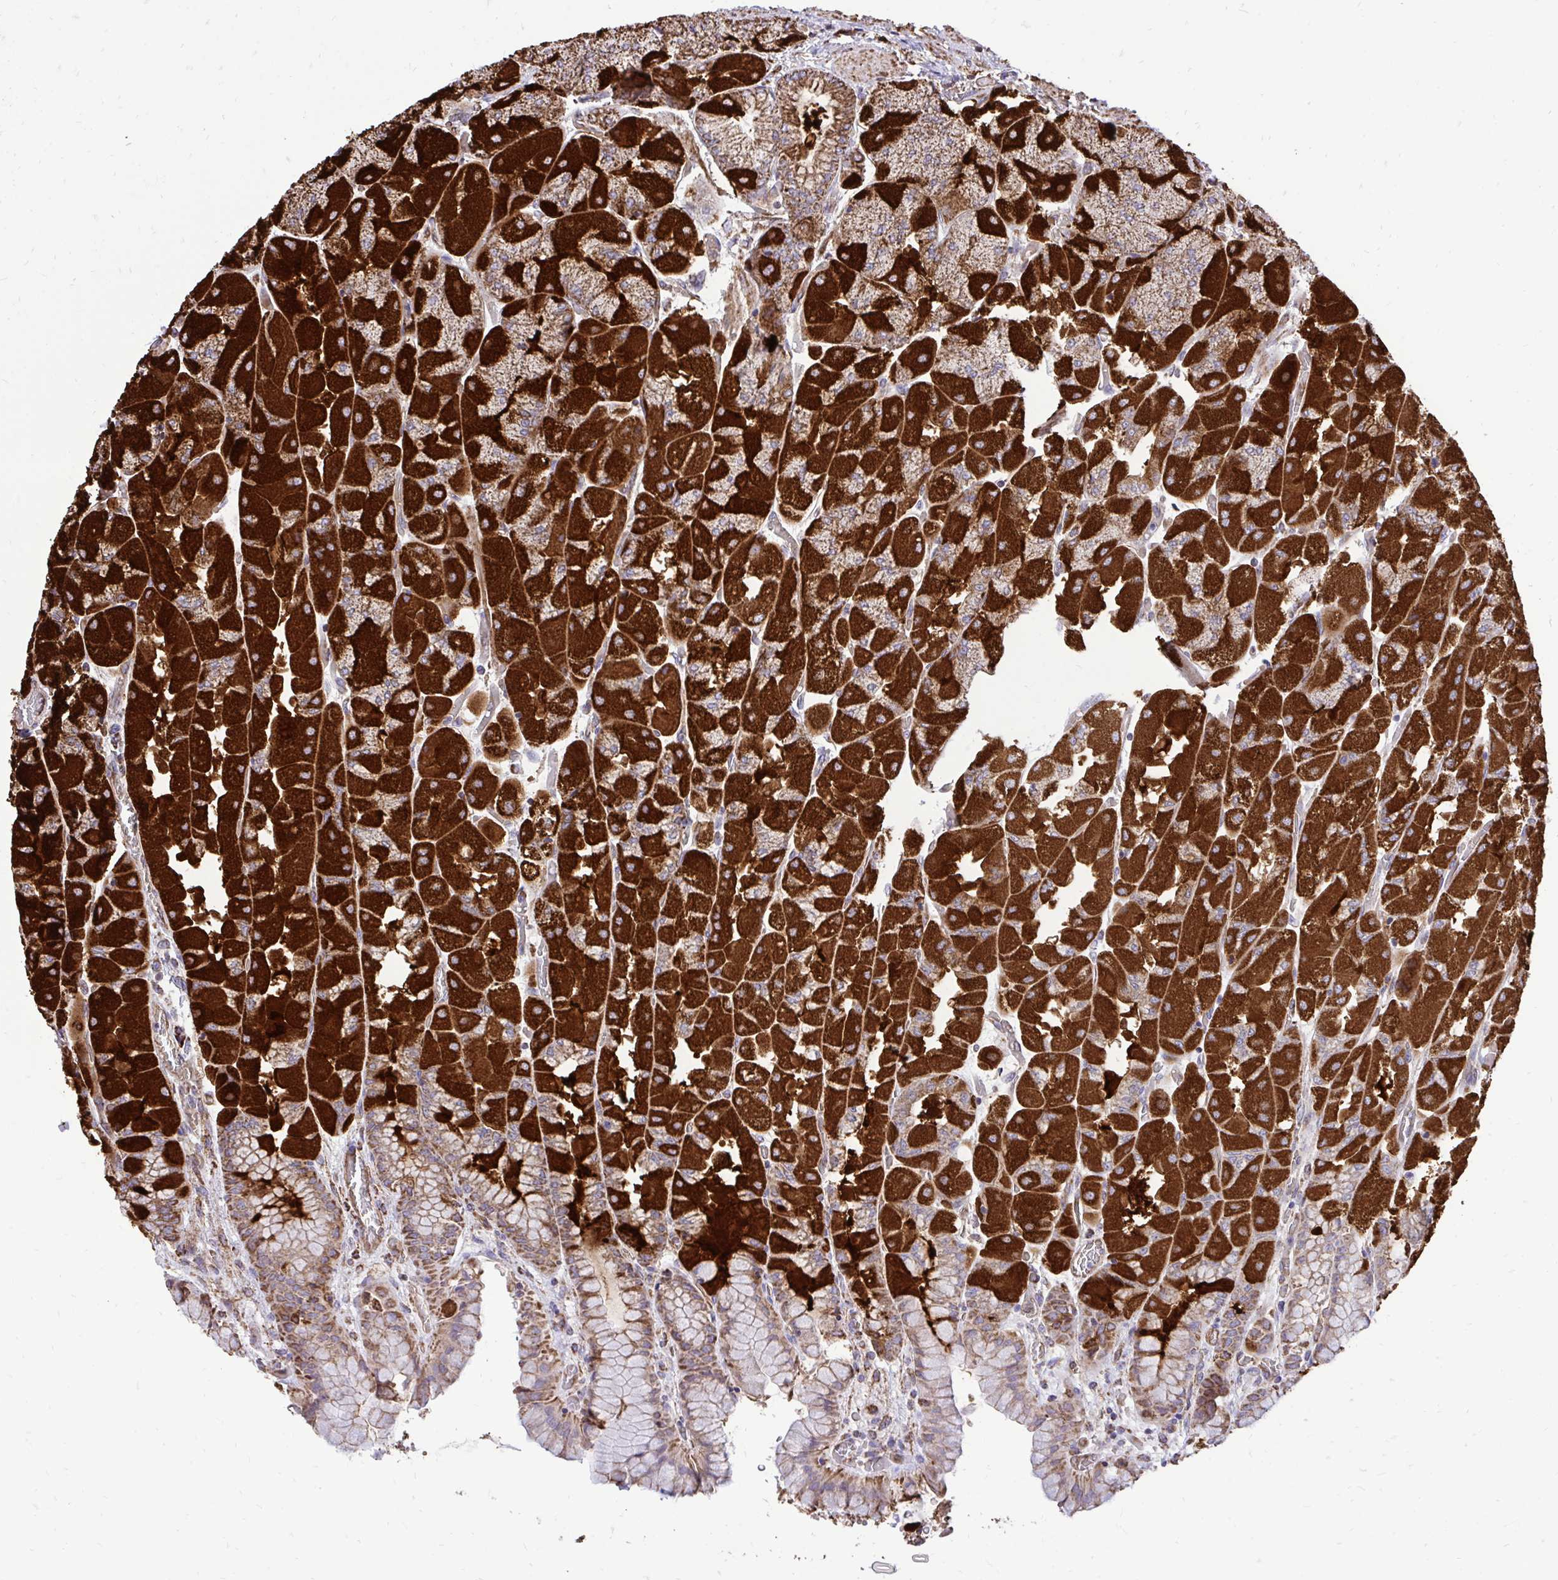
{"staining": {"intensity": "strong", "quantity": "25%-75%", "location": "cytoplasmic/membranous"}, "tissue": "stomach", "cell_type": "Glandular cells", "image_type": "normal", "snomed": [{"axis": "morphology", "description": "Normal tissue, NOS"}, {"axis": "topography", "description": "Stomach"}], "caption": "The image shows a brown stain indicating the presence of a protein in the cytoplasmic/membranous of glandular cells in stomach. Immunohistochemistry stains the protein in brown and the nuclei are stained blue.", "gene": "UBE2C", "patient": {"sex": "female", "age": 61}}